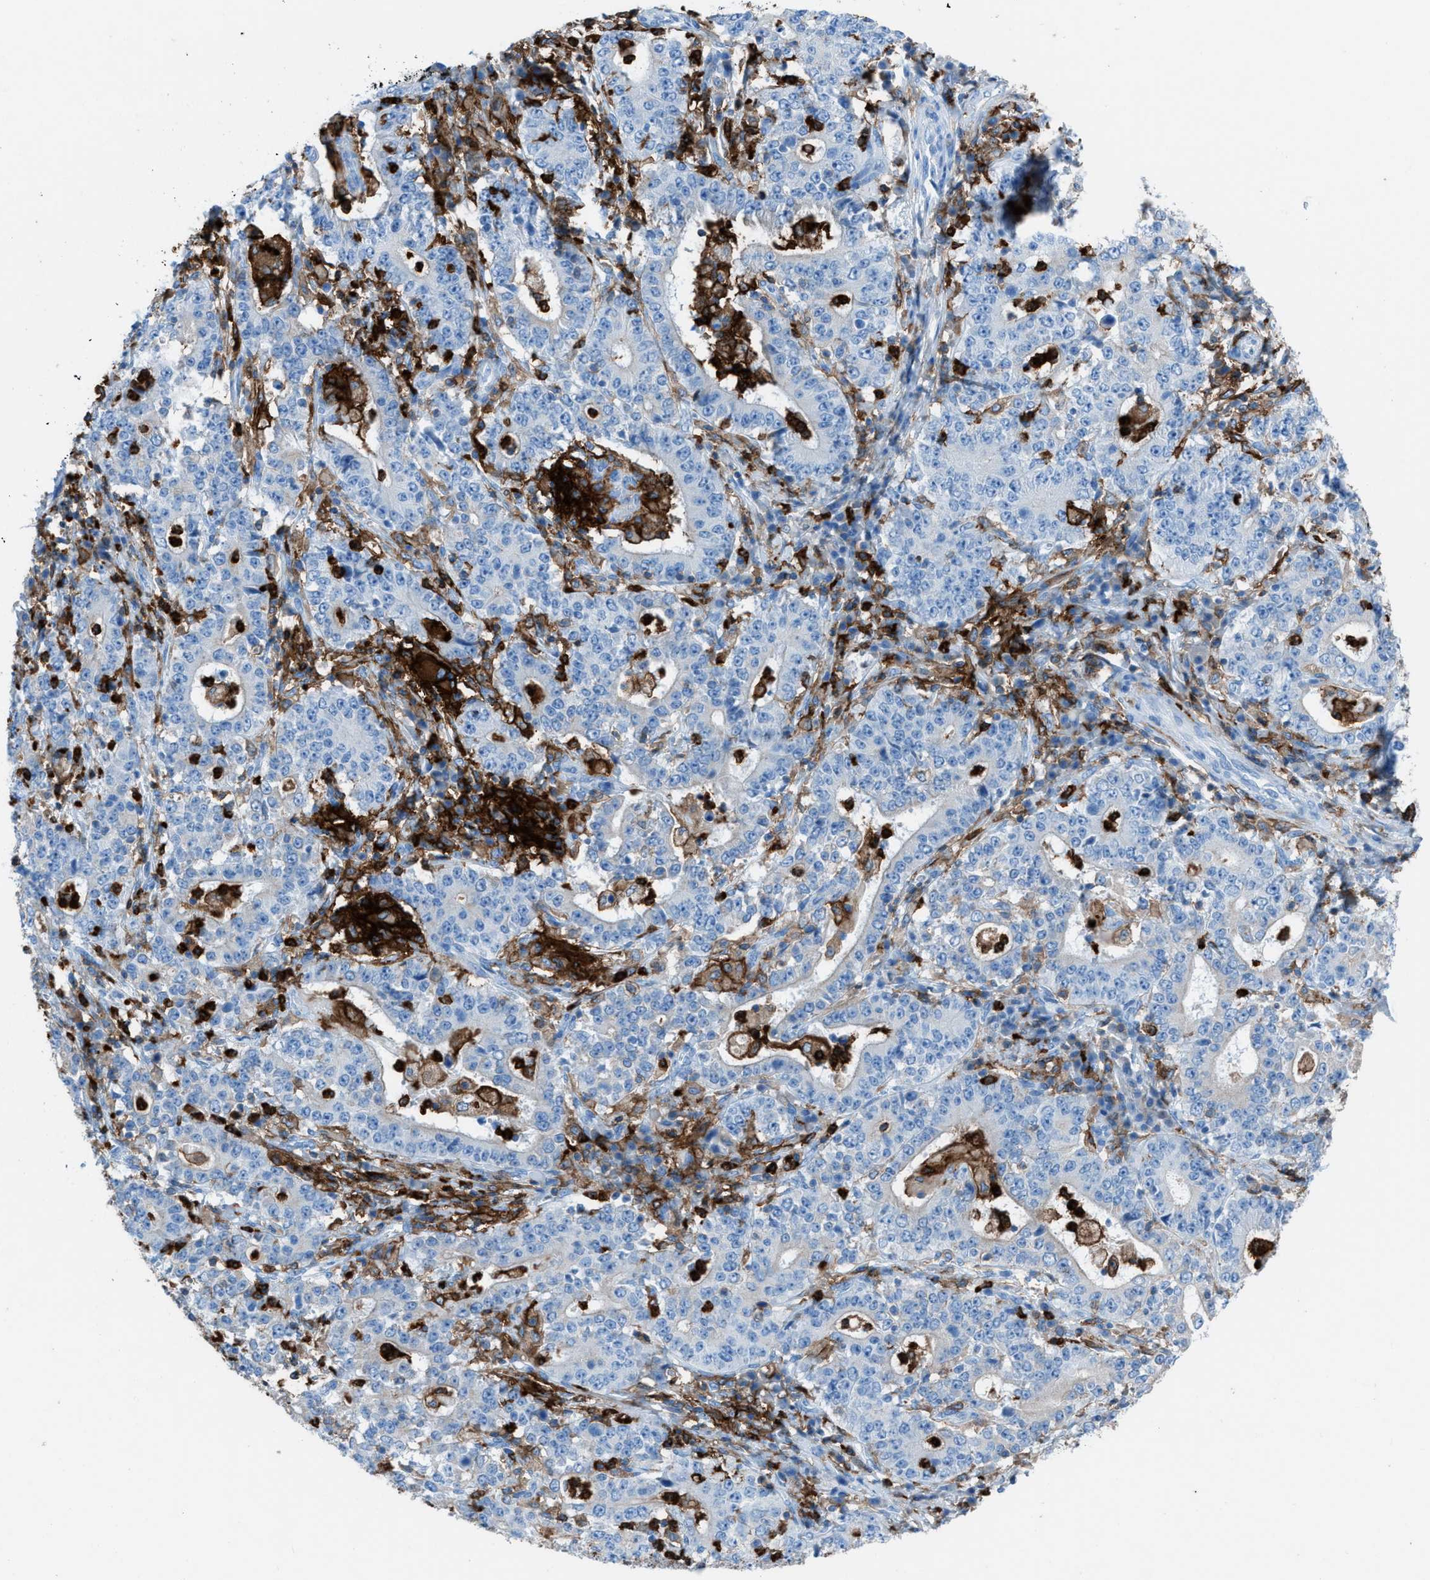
{"staining": {"intensity": "negative", "quantity": "none", "location": "none"}, "tissue": "stomach cancer", "cell_type": "Tumor cells", "image_type": "cancer", "snomed": [{"axis": "morphology", "description": "Normal tissue, NOS"}, {"axis": "morphology", "description": "Adenocarcinoma, NOS"}, {"axis": "topography", "description": "Stomach, upper"}, {"axis": "topography", "description": "Stomach"}], "caption": "Stomach cancer (adenocarcinoma) was stained to show a protein in brown. There is no significant positivity in tumor cells.", "gene": "ITGB2", "patient": {"sex": "male", "age": 59}}